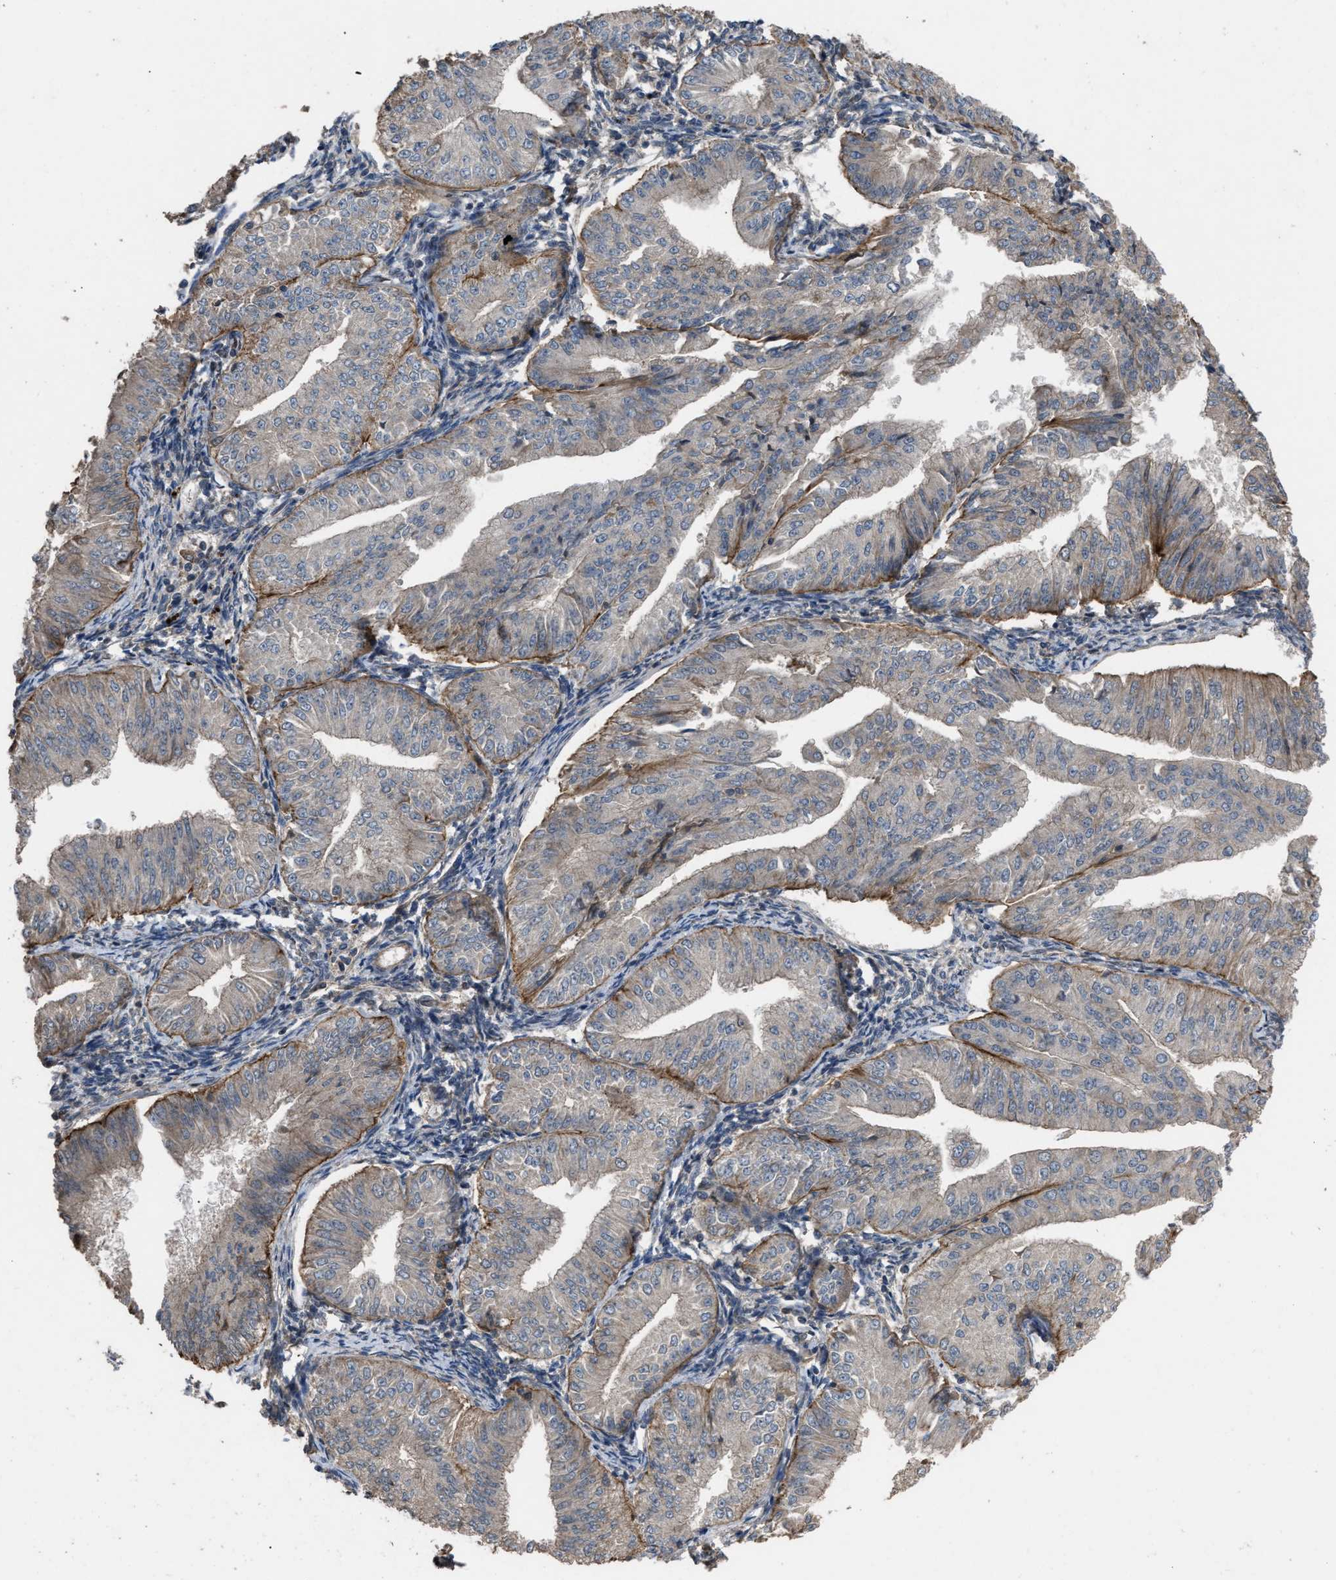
{"staining": {"intensity": "negative", "quantity": "none", "location": "none"}, "tissue": "endometrial cancer", "cell_type": "Tumor cells", "image_type": "cancer", "snomed": [{"axis": "morphology", "description": "Normal tissue, NOS"}, {"axis": "morphology", "description": "Adenocarcinoma, NOS"}, {"axis": "topography", "description": "Endometrium"}], "caption": "Tumor cells show no significant protein staining in endometrial cancer.", "gene": "UTRN", "patient": {"sex": "female", "age": 53}}